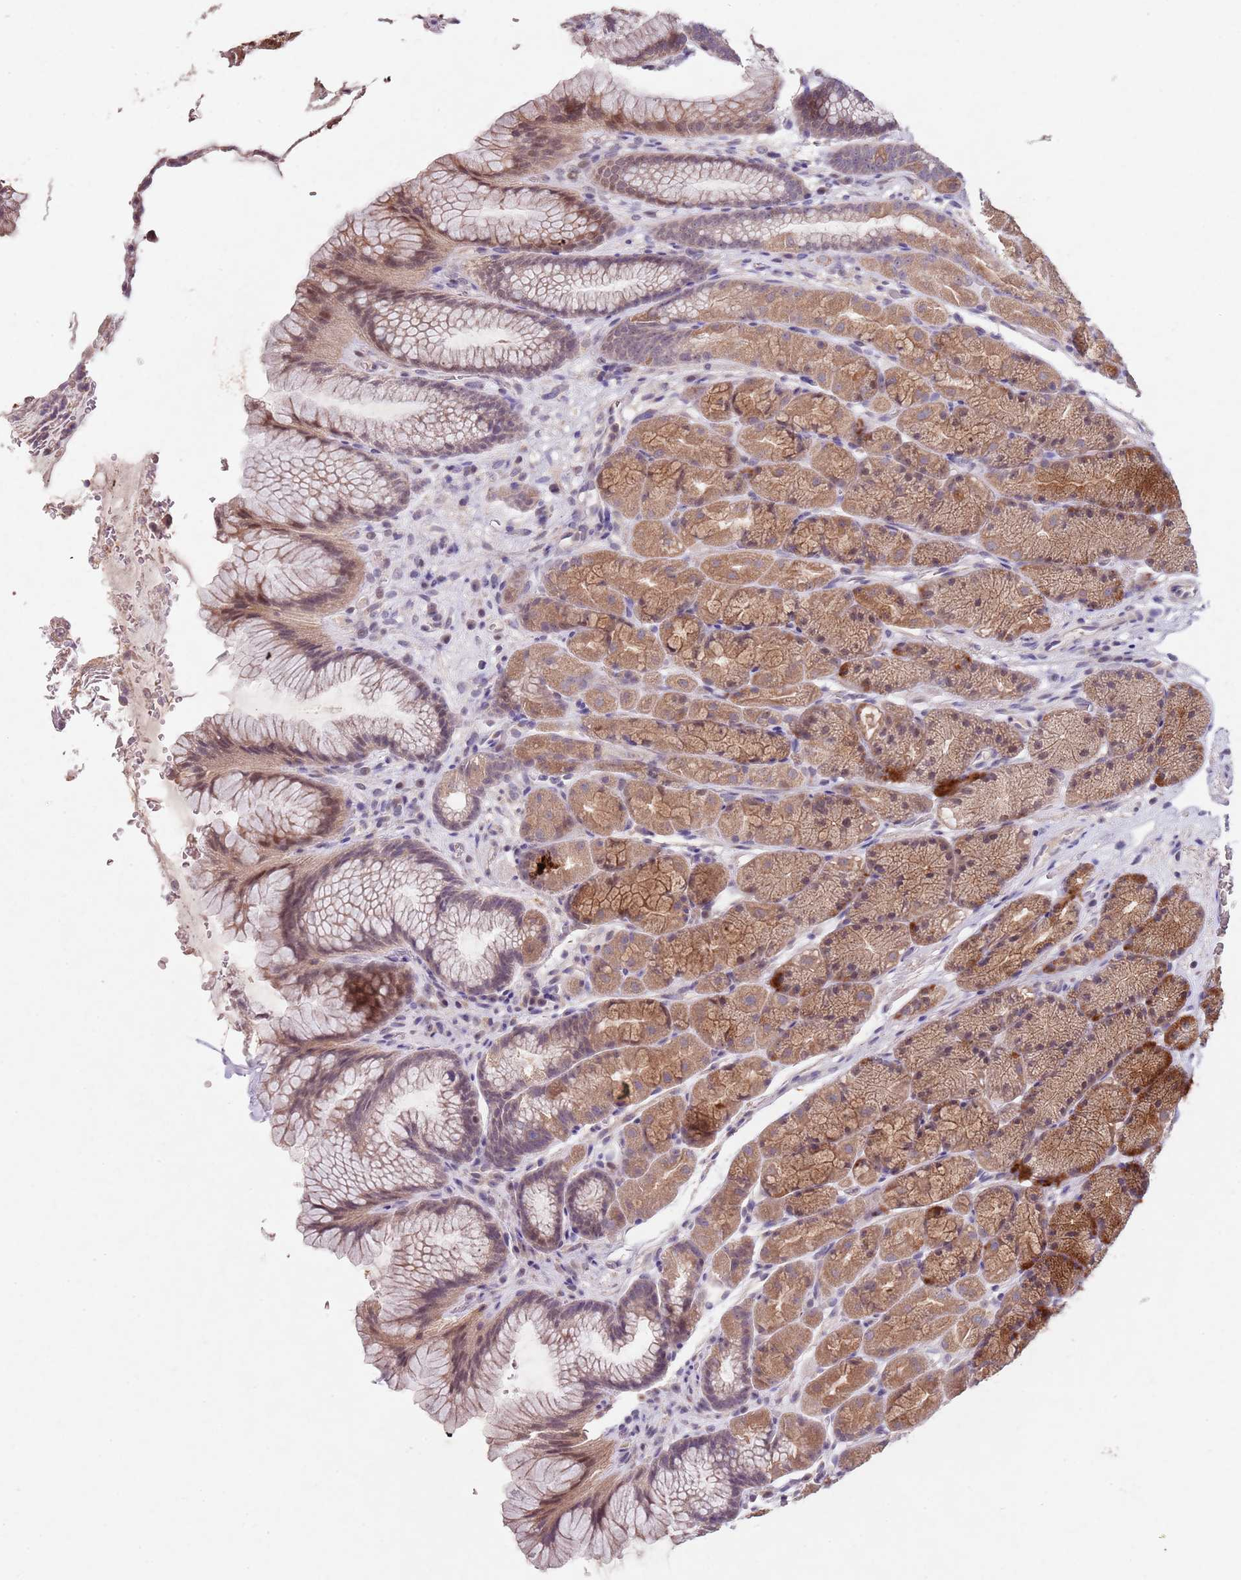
{"staining": {"intensity": "moderate", "quantity": ">75%", "location": "cytoplasmic/membranous,nuclear"}, "tissue": "stomach", "cell_type": "Glandular cells", "image_type": "normal", "snomed": [{"axis": "morphology", "description": "Normal tissue, NOS"}, {"axis": "topography", "description": "Stomach"}], "caption": "This image exhibits immunohistochemistry (IHC) staining of benign human stomach, with medium moderate cytoplasmic/membranous,nuclear staining in approximately >75% of glandular cells.", "gene": "NRDE2", "patient": {"sex": "male", "age": 63}}